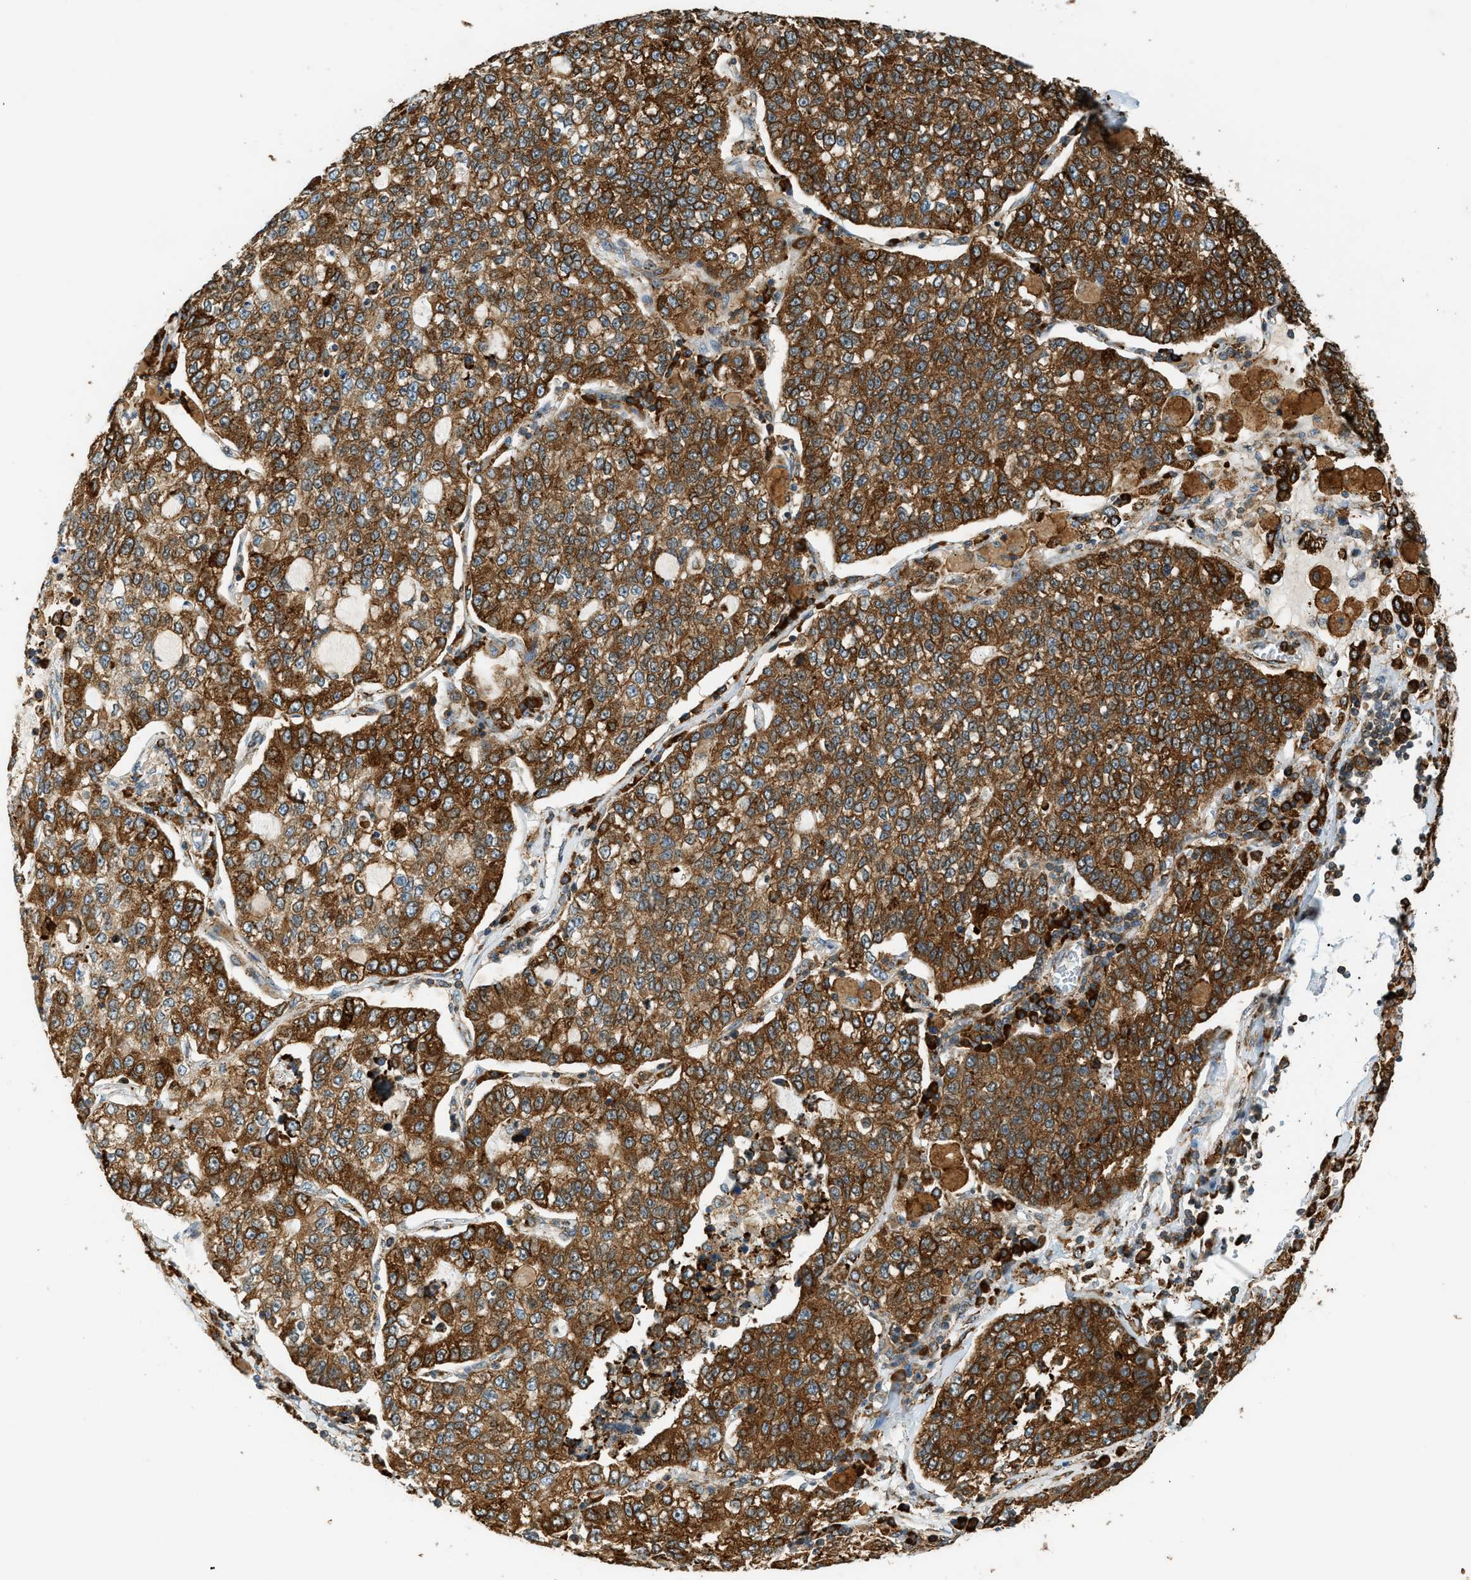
{"staining": {"intensity": "strong", "quantity": ">75%", "location": "cytoplasmic/membranous"}, "tissue": "lung cancer", "cell_type": "Tumor cells", "image_type": "cancer", "snomed": [{"axis": "morphology", "description": "Adenocarcinoma, NOS"}, {"axis": "topography", "description": "Lung"}], "caption": "An image of lung adenocarcinoma stained for a protein demonstrates strong cytoplasmic/membranous brown staining in tumor cells.", "gene": "SEMA4D", "patient": {"sex": "male", "age": 49}}